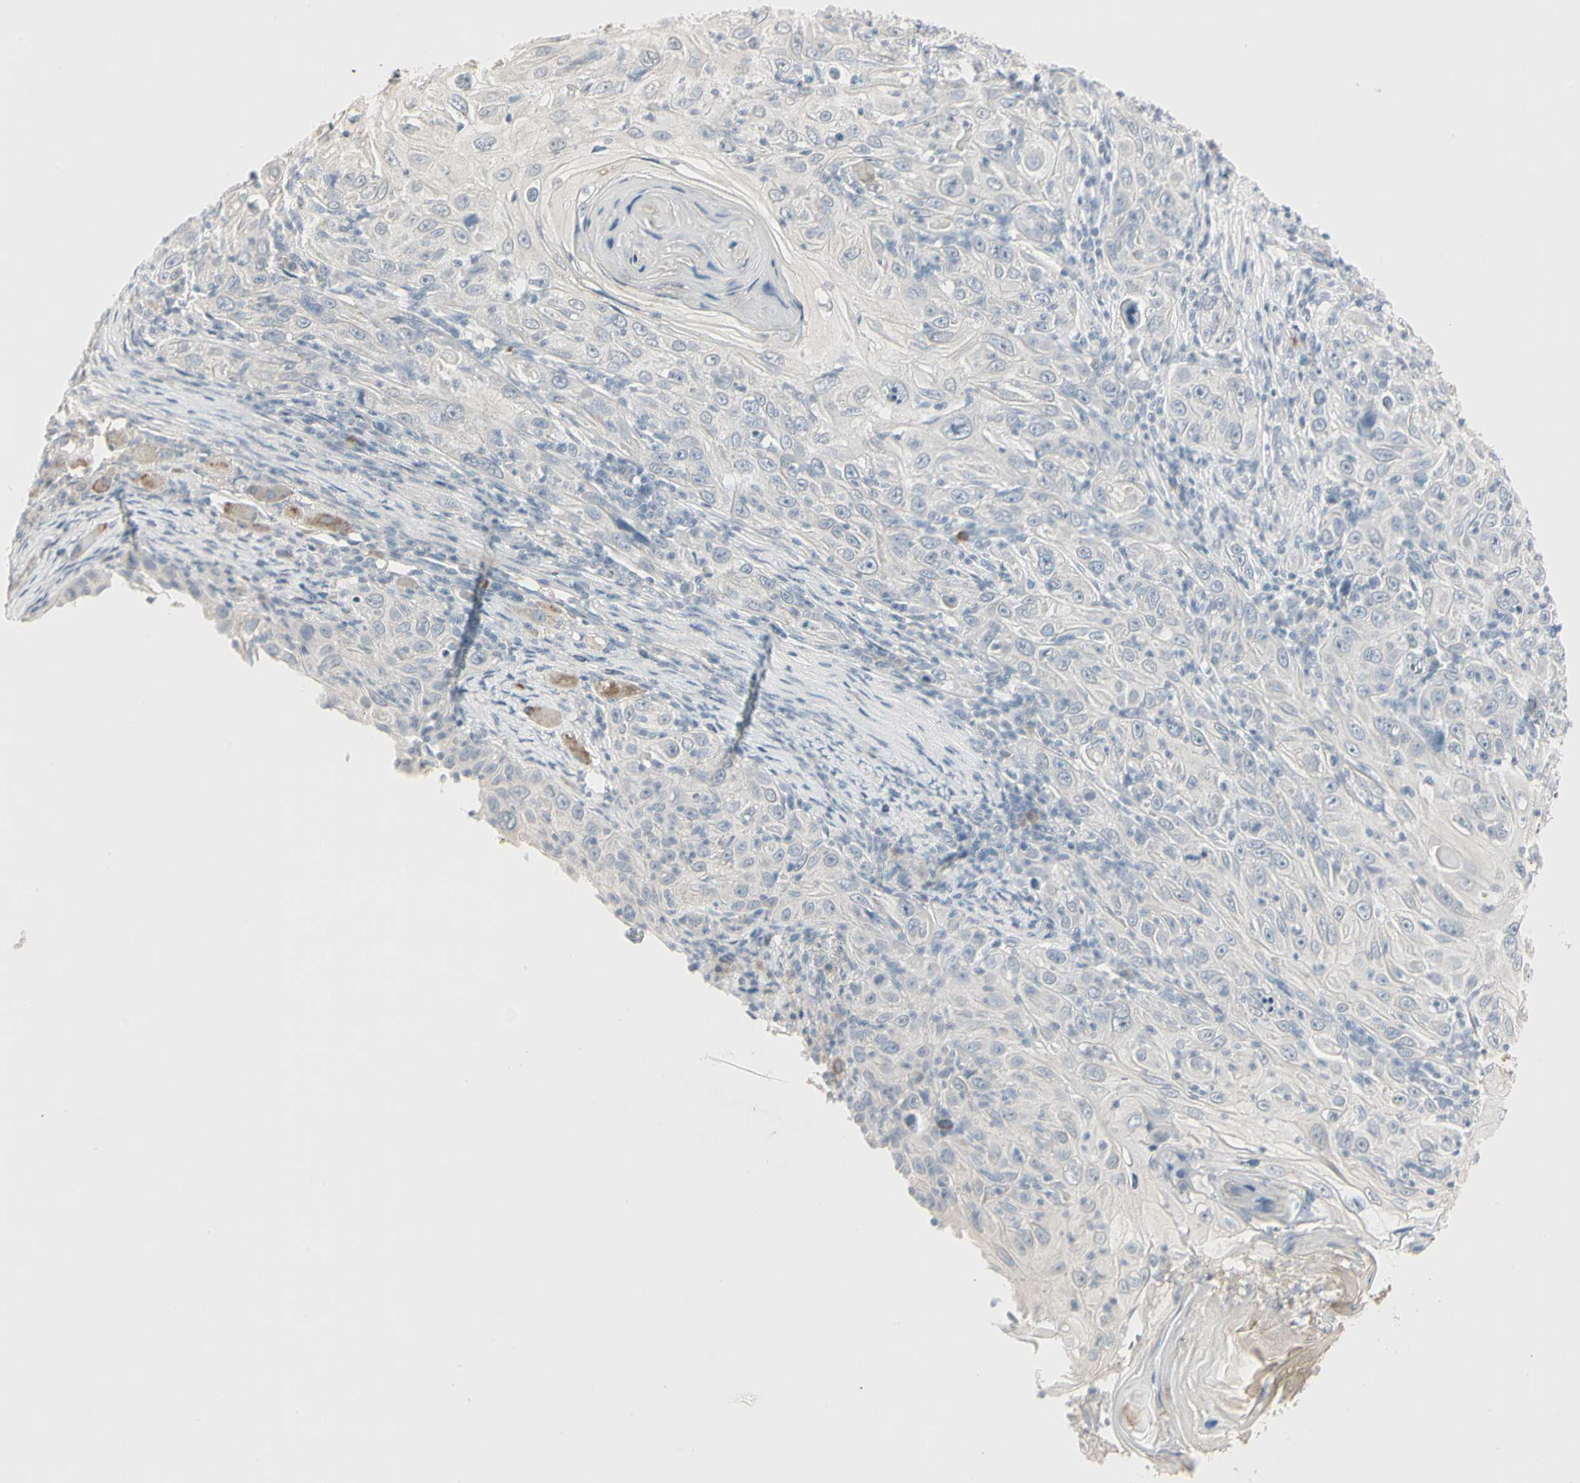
{"staining": {"intensity": "negative", "quantity": "none", "location": "none"}, "tissue": "skin cancer", "cell_type": "Tumor cells", "image_type": "cancer", "snomed": [{"axis": "morphology", "description": "Squamous cell carcinoma, NOS"}, {"axis": "topography", "description": "Skin"}], "caption": "Immunohistochemistry (IHC) of skin cancer (squamous cell carcinoma) reveals no positivity in tumor cells.", "gene": "DMPK", "patient": {"sex": "female", "age": 88}}